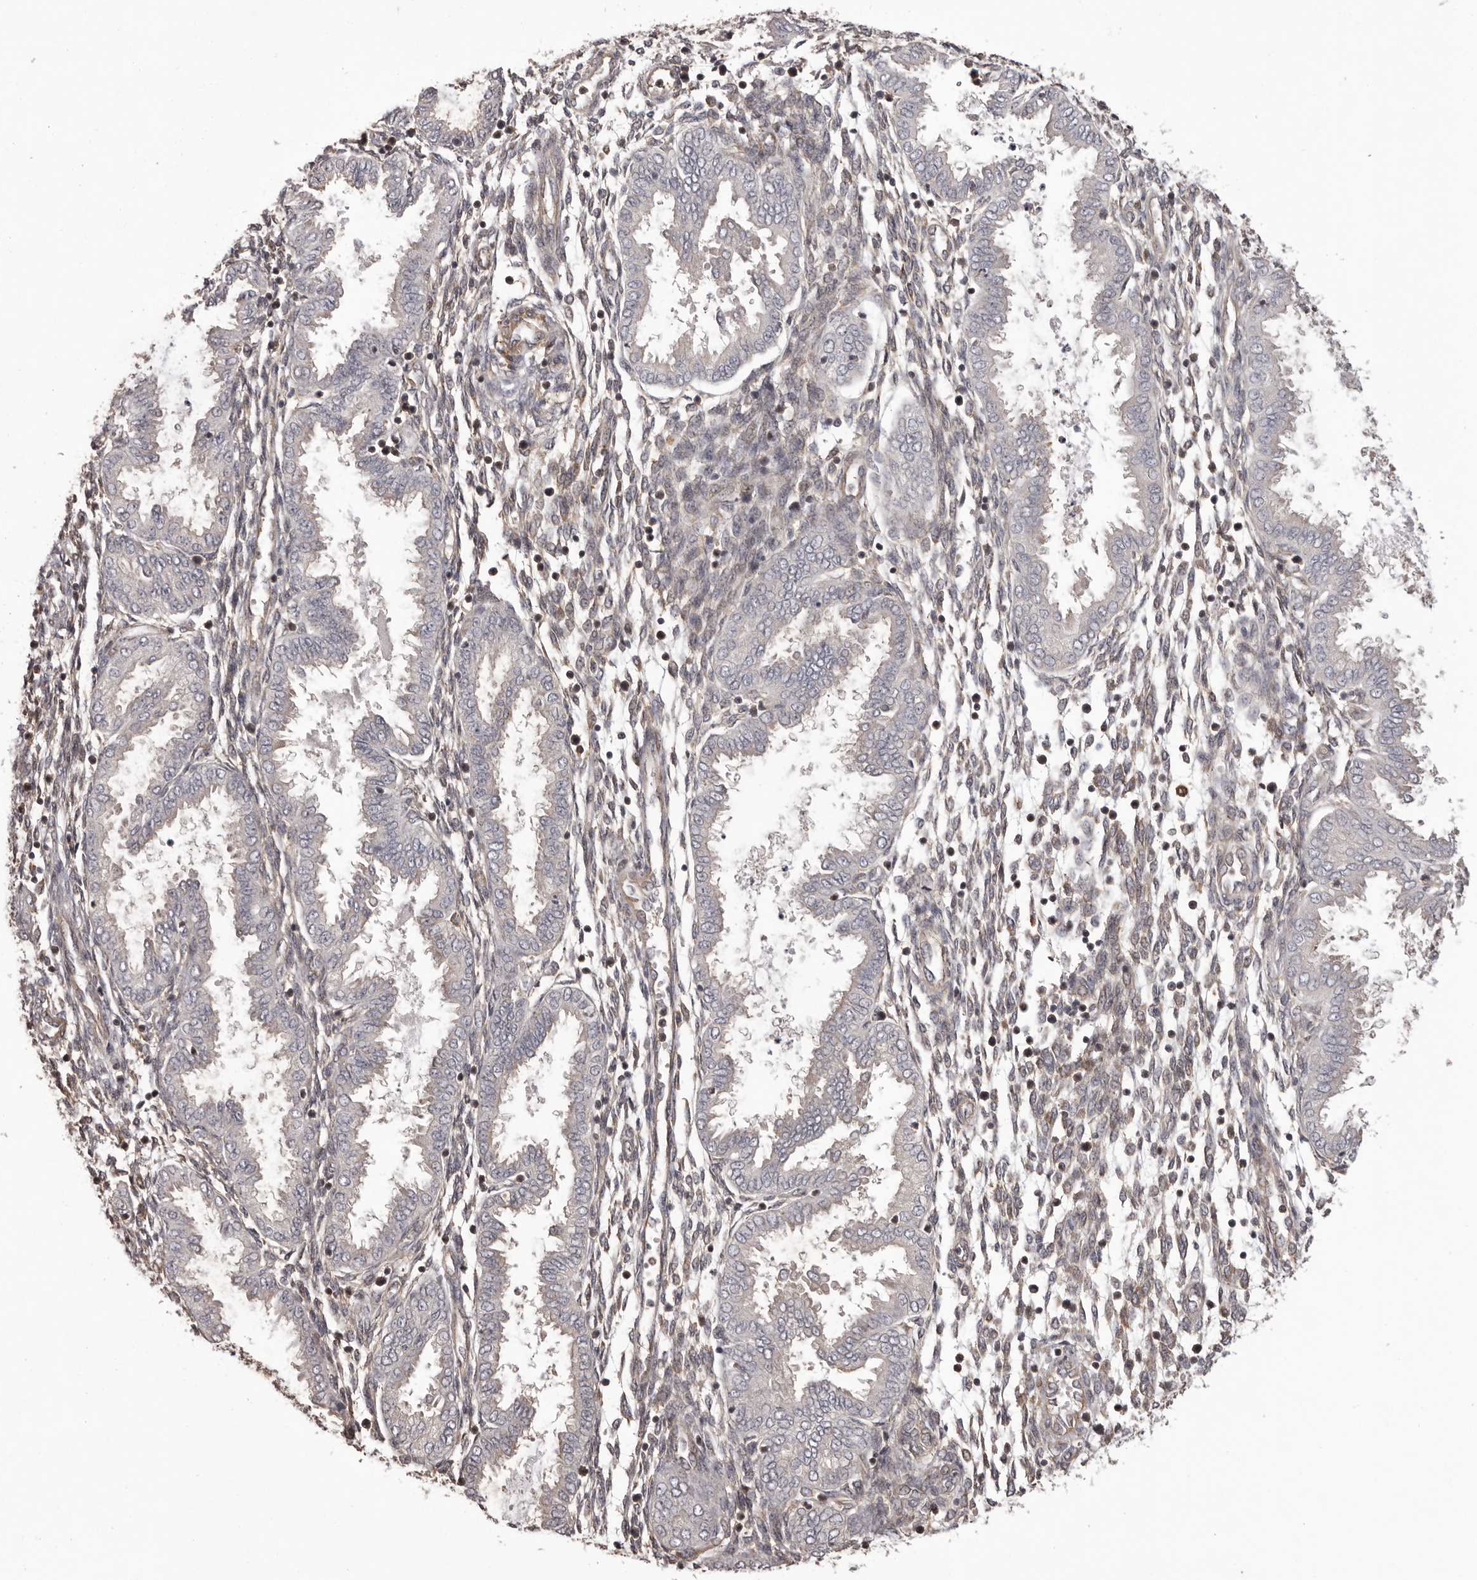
{"staining": {"intensity": "weak", "quantity": "<25%", "location": "cytoplasmic/membranous"}, "tissue": "endometrium", "cell_type": "Cells in endometrial stroma", "image_type": "normal", "snomed": [{"axis": "morphology", "description": "Normal tissue, NOS"}, {"axis": "topography", "description": "Endometrium"}], "caption": "Endometrium stained for a protein using IHC reveals no positivity cells in endometrial stroma.", "gene": "NFKBIA", "patient": {"sex": "female", "age": 33}}